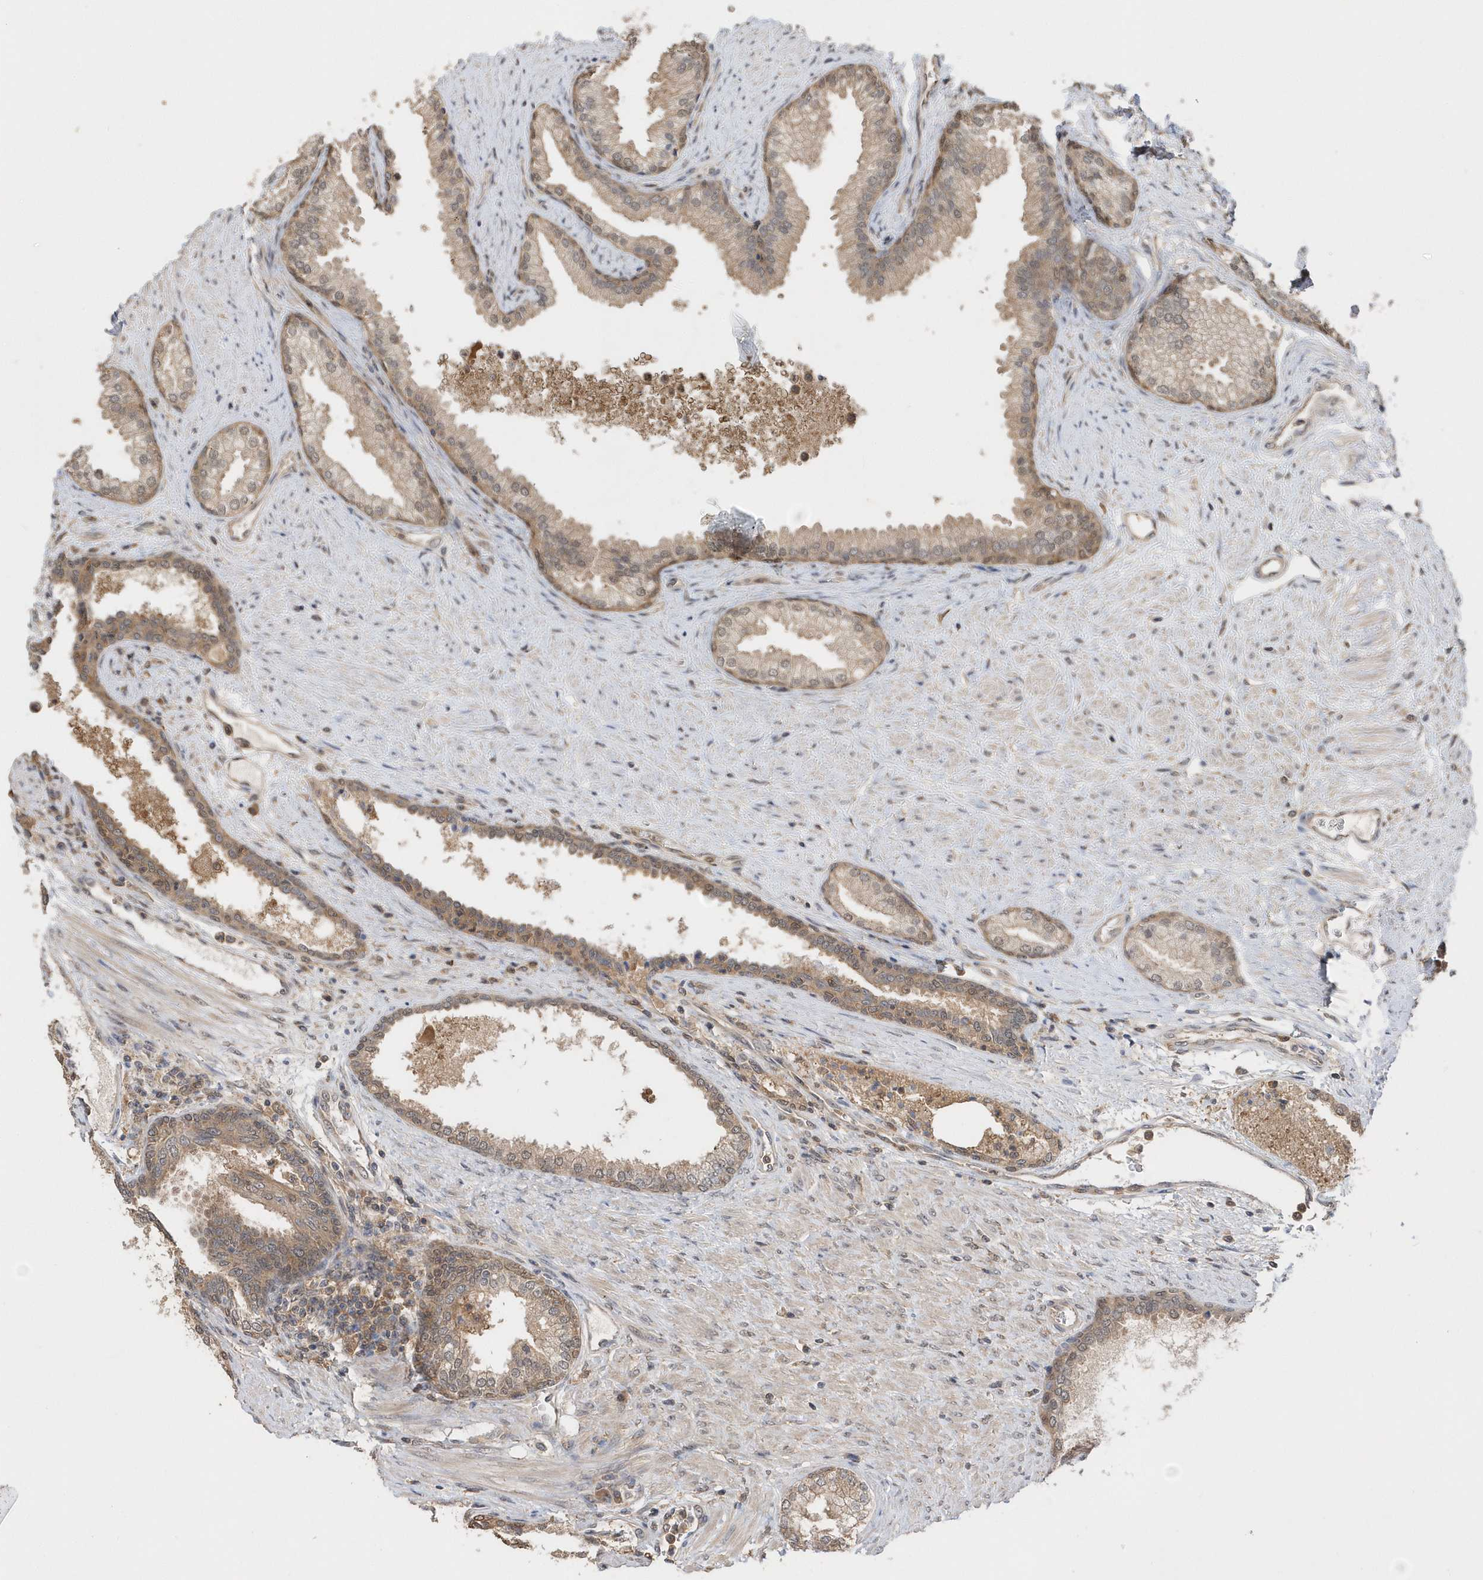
{"staining": {"intensity": "moderate", "quantity": "25%-75%", "location": "cytoplasmic/membranous,nuclear"}, "tissue": "prostate", "cell_type": "Glandular cells", "image_type": "normal", "snomed": [{"axis": "morphology", "description": "Normal tissue, NOS"}, {"axis": "topography", "description": "Prostate"}], "caption": "Immunohistochemical staining of unremarkable human prostate displays medium levels of moderate cytoplasmic/membranous,nuclear expression in about 25%-75% of glandular cells. (DAB IHC with brightfield microscopy, high magnification).", "gene": "RPEL1", "patient": {"sex": "male", "age": 76}}